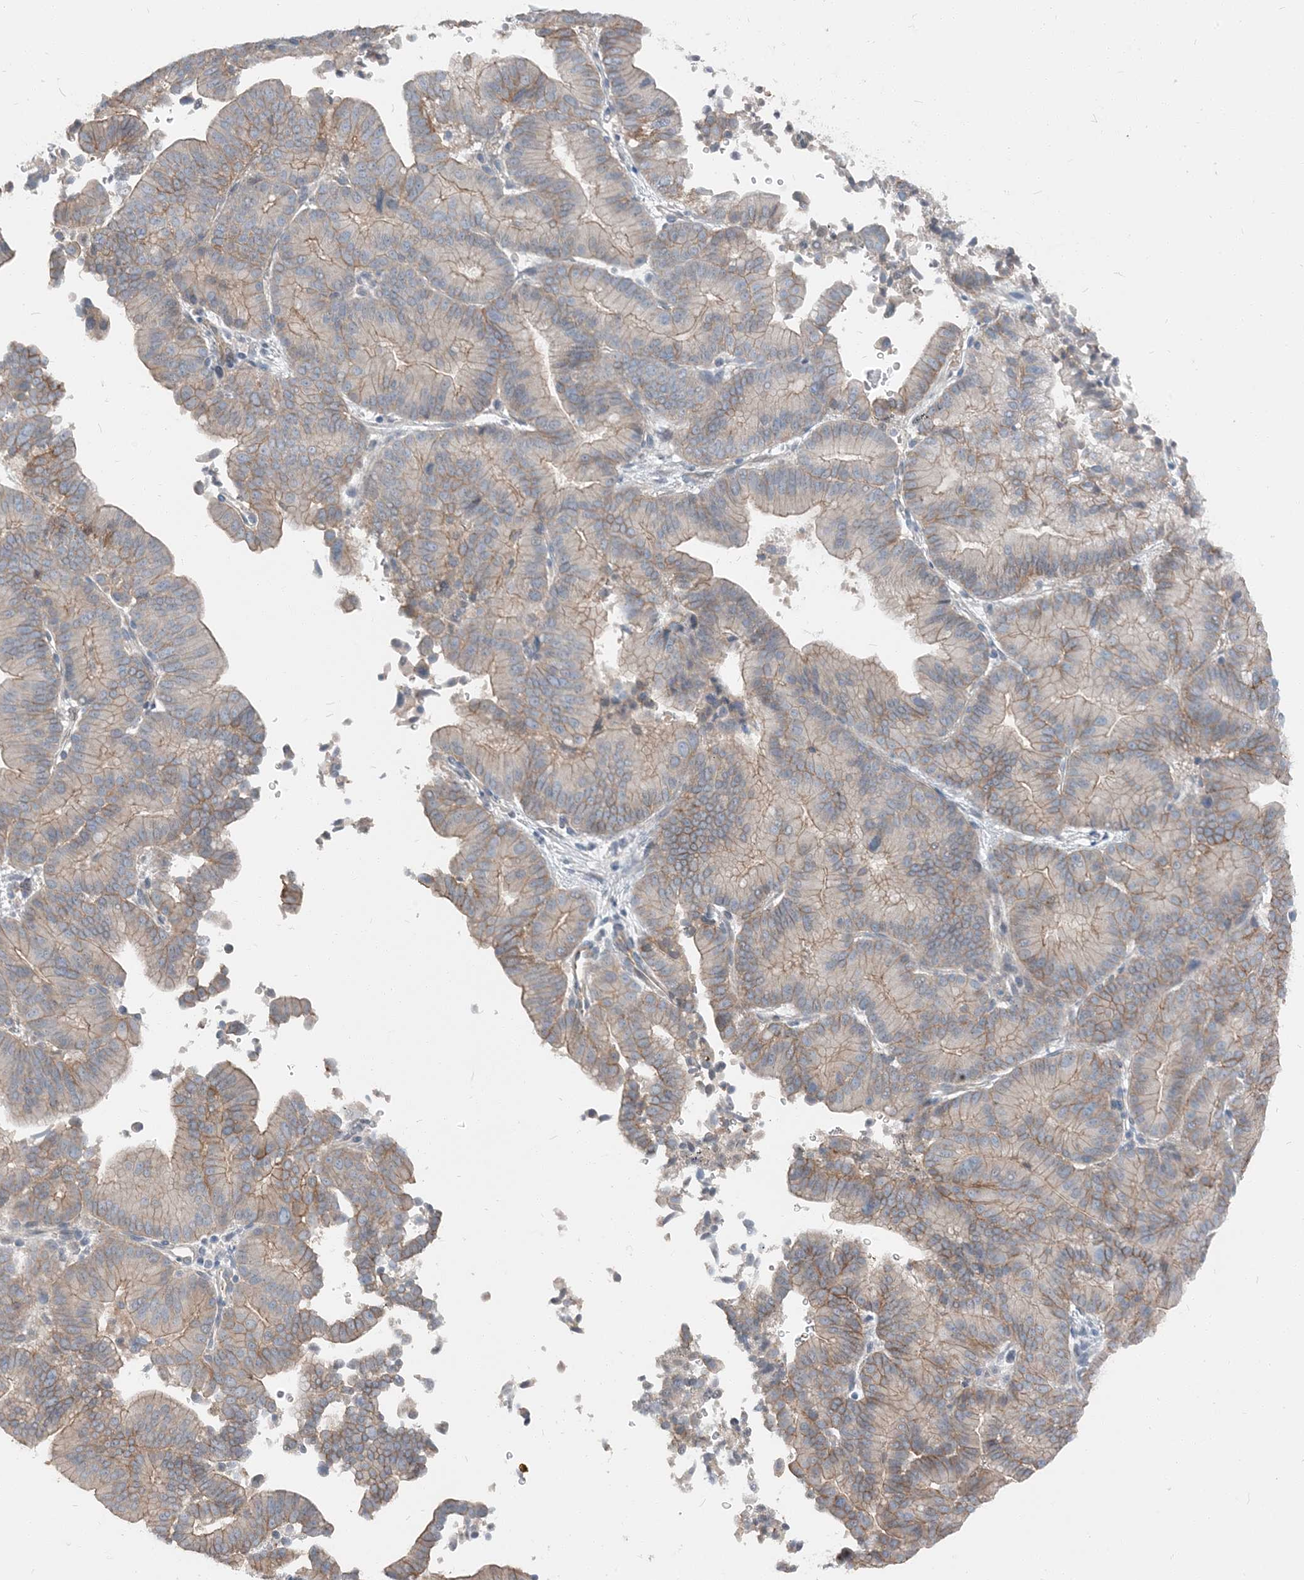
{"staining": {"intensity": "weak", "quantity": "<25%", "location": "cytoplasmic/membranous"}, "tissue": "liver cancer", "cell_type": "Tumor cells", "image_type": "cancer", "snomed": [{"axis": "morphology", "description": "Cholangiocarcinoma"}, {"axis": "topography", "description": "Liver"}], "caption": "Liver cancer was stained to show a protein in brown. There is no significant expression in tumor cells. (DAB immunohistochemistry (IHC), high magnification).", "gene": "NCOA7", "patient": {"sex": "female", "age": 75}}